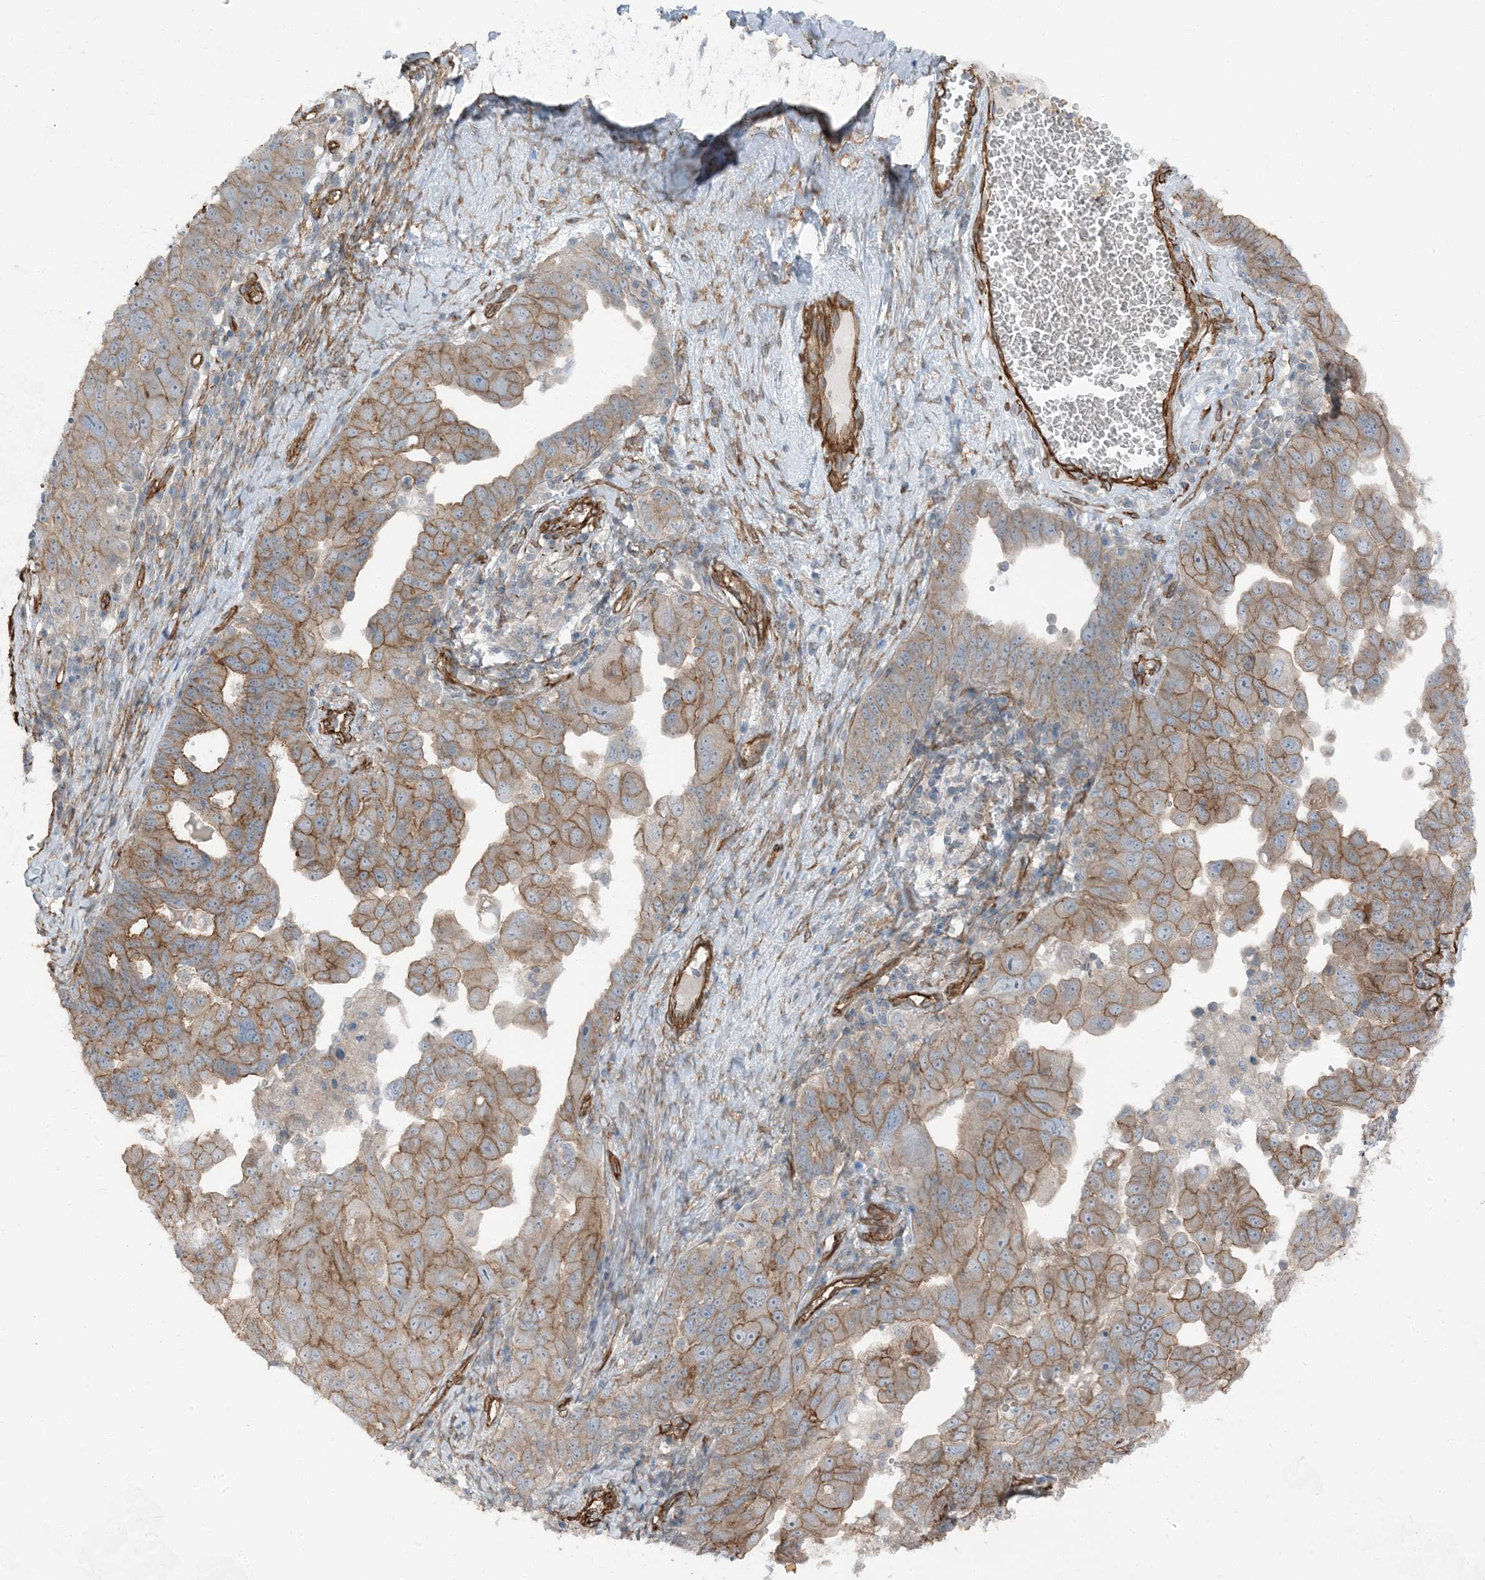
{"staining": {"intensity": "moderate", "quantity": ">75%", "location": "cytoplasmic/membranous"}, "tissue": "ovarian cancer", "cell_type": "Tumor cells", "image_type": "cancer", "snomed": [{"axis": "morphology", "description": "Carcinoma, endometroid"}, {"axis": "topography", "description": "Ovary"}], "caption": "Immunohistochemical staining of human ovarian cancer (endometroid carcinoma) displays medium levels of moderate cytoplasmic/membranous protein positivity in about >75% of tumor cells.", "gene": "ZFP90", "patient": {"sex": "female", "age": 62}}